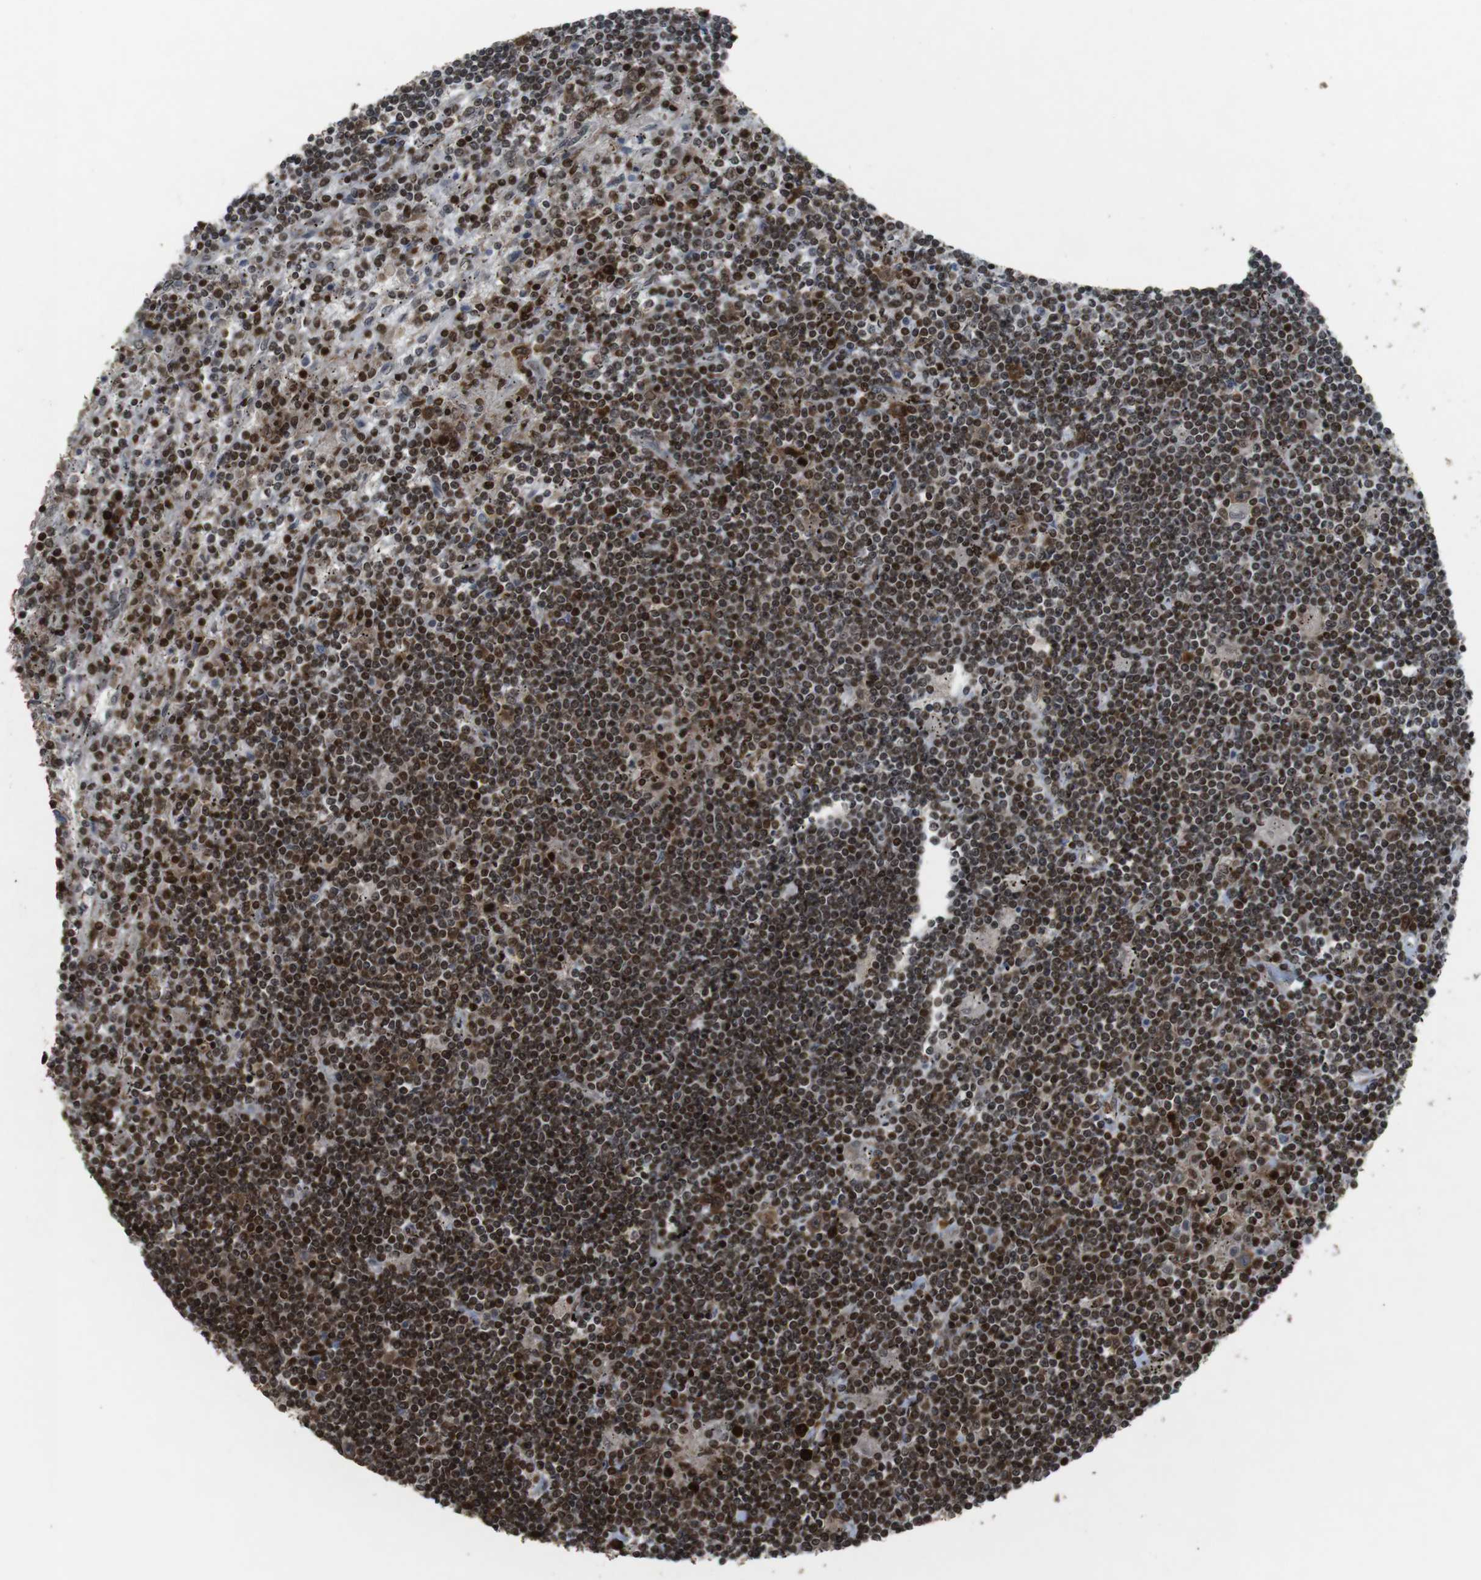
{"staining": {"intensity": "moderate", "quantity": ">75%", "location": "nuclear"}, "tissue": "lymphoma", "cell_type": "Tumor cells", "image_type": "cancer", "snomed": [{"axis": "morphology", "description": "Malignant lymphoma, non-Hodgkin's type, Low grade"}, {"axis": "topography", "description": "Spleen"}], "caption": "High-magnification brightfield microscopy of malignant lymphoma, non-Hodgkin's type (low-grade) stained with DAB (3,3'-diaminobenzidine) (brown) and counterstained with hematoxylin (blue). tumor cells exhibit moderate nuclear positivity is seen in approximately>75% of cells.", "gene": "SUB1", "patient": {"sex": "male", "age": 76}}